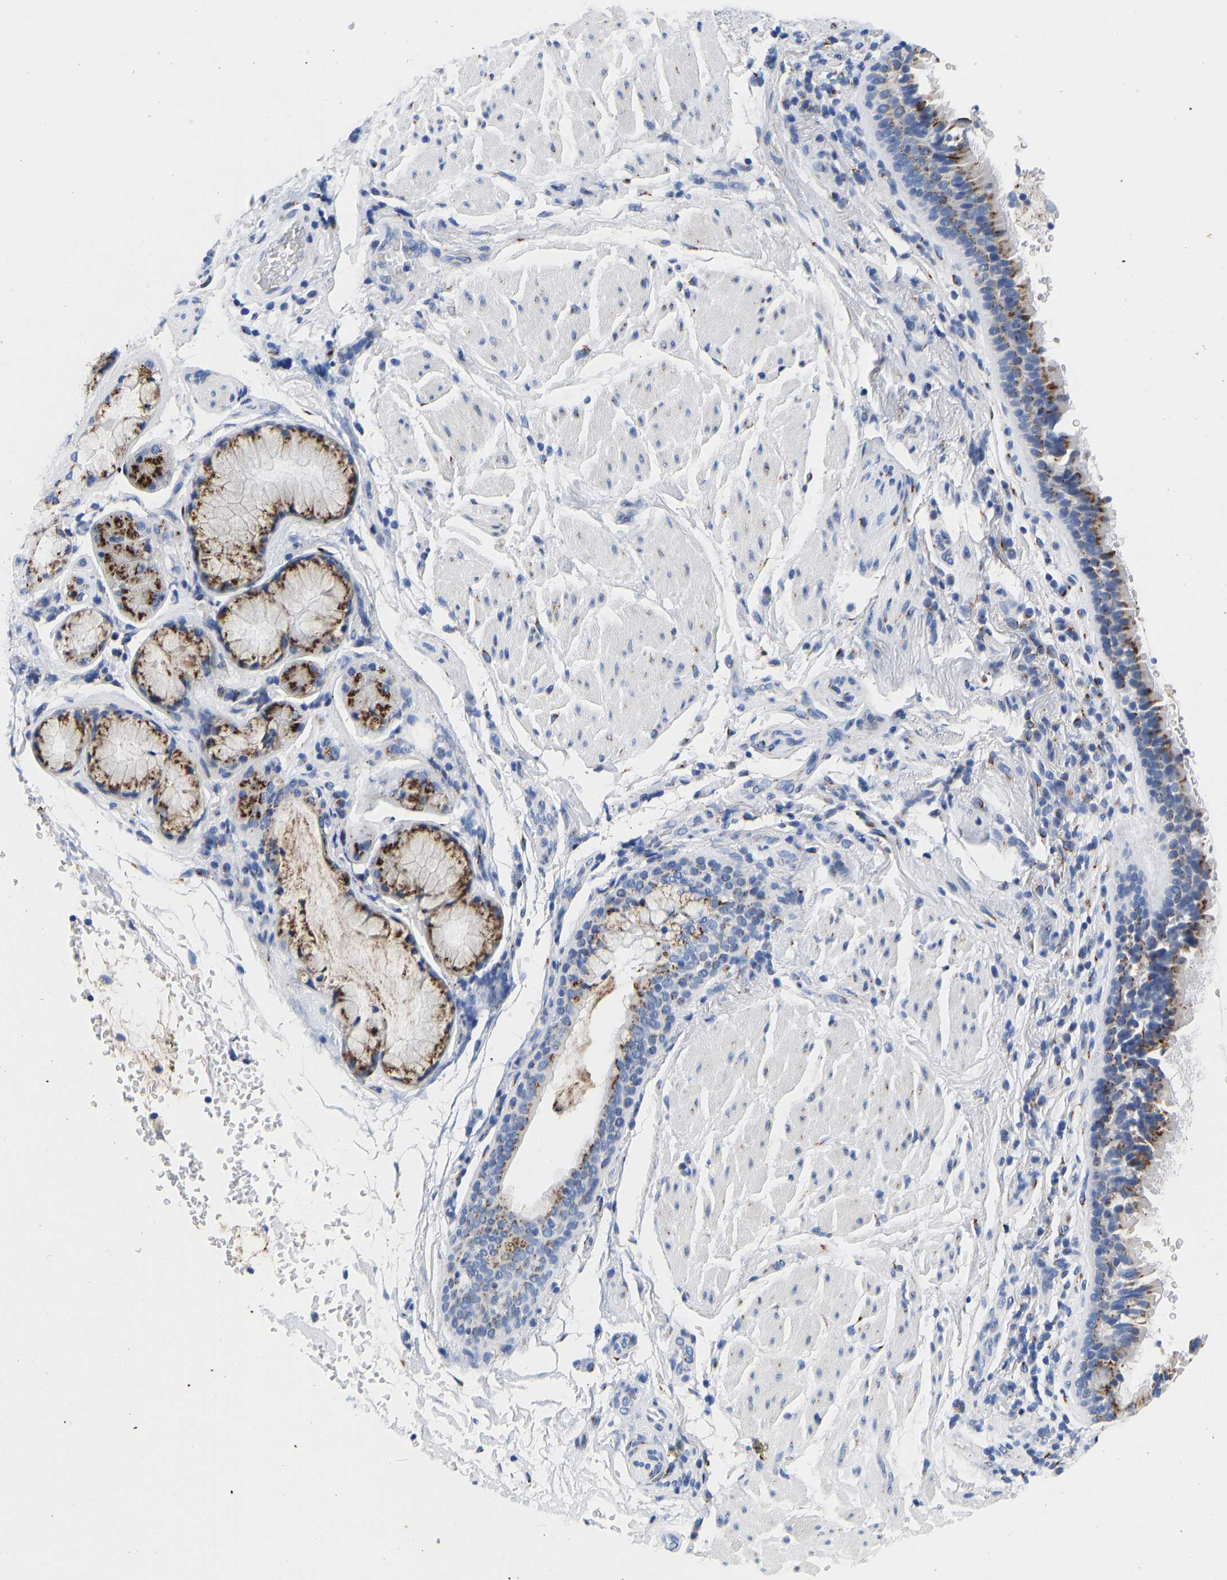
{"staining": {"intensity": "moderate", "quantity": "25%-75%", "location": "cytoplasmic/membranous"}, "tissue": "bronchus", "cell_type": "Respiratory epithelial cells", "image_type": "normal", "snomed": [{"axis": "morphology", "description": "Normal tissue, NOS"}, {"axis": "morphology", "description": "Inflammation, NOS"}, {"axis": "topography", "description": "Cartilage tissue"}, {"axis": "topography", "description": "Bronchus"}], "caption": "Immunohistochemistry micrograph of unremarkable bronchus: human bronchus stained using immunohistochemistry (IHC) reveals medium levels of moderate protein expression localized specifically in the cytoplasmic/membranous of respiratory epithelial cells, appearing as a cytoplasmic/membranous brown color.", "gene": "TMEM87A", "patient": {"sex": "male", "age": 77}}